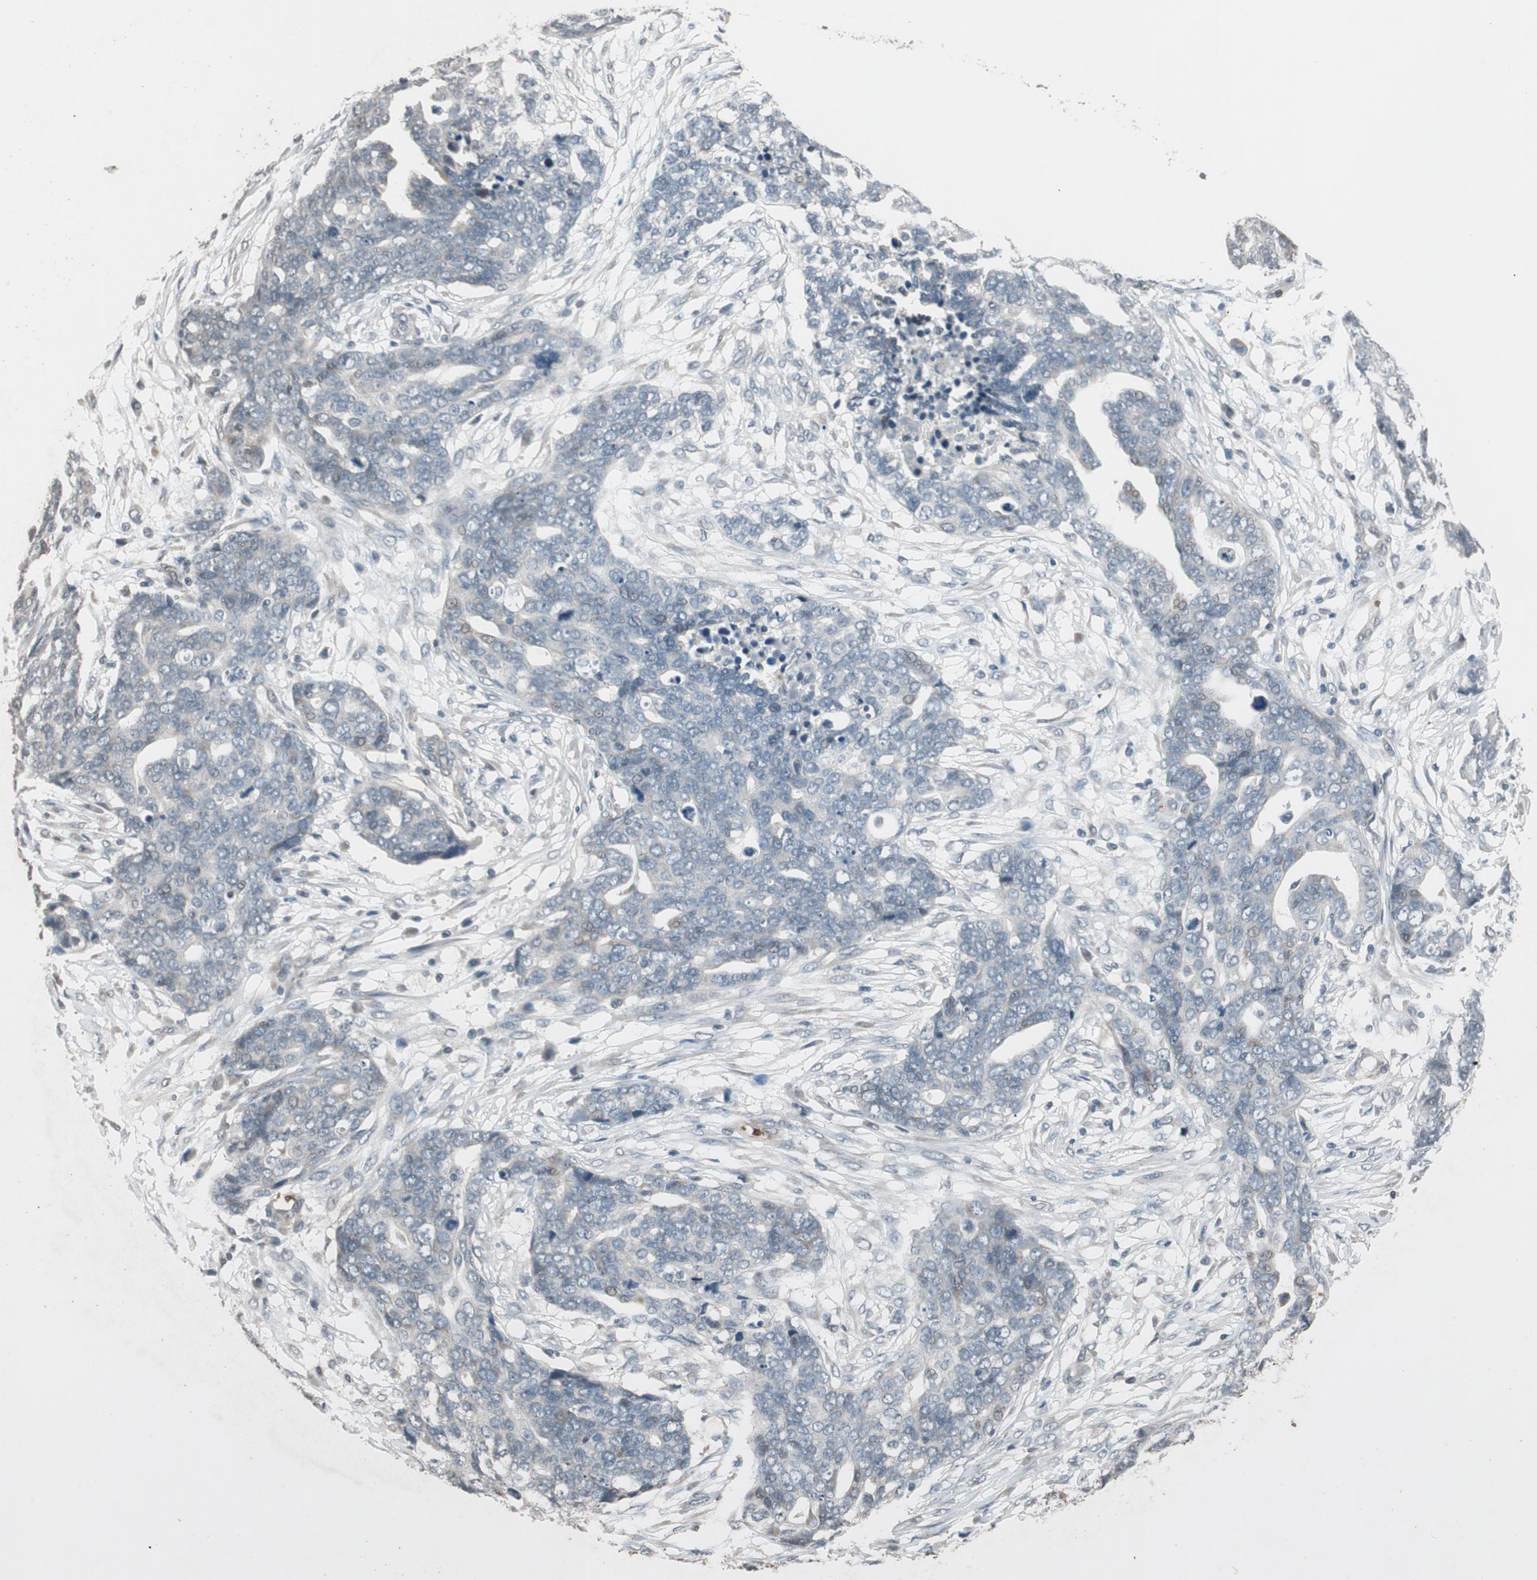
{"staining": {"intensity": "negative", "quantity": "none", "location": "none"}, "tissue": "ovarian cancer", "cell_type": "Tumor cells", "image_type": "cancer", "snomed": [{"axis": "morphology", "description": "Normal tissue, NOS"}, {"axis": "morphology", "description": "Cystadenocarcinoma, serous, NOS"}, {"axis": "topography", "description": "Fallopian tube"}, {"axis": "topography", "description": "Ovary"}], "caption": "Immunohistochemical staining of human ovarian cancer shows no significant staining in tumor cells. Brightfield microscopy of IHC stained with DAB (3,3'-diaminobenzidine) (brown) and hematoxylin (blue), captured at high magnification.", "gene": "GYPC", "patient": {"sex": "female", "age": 56}}